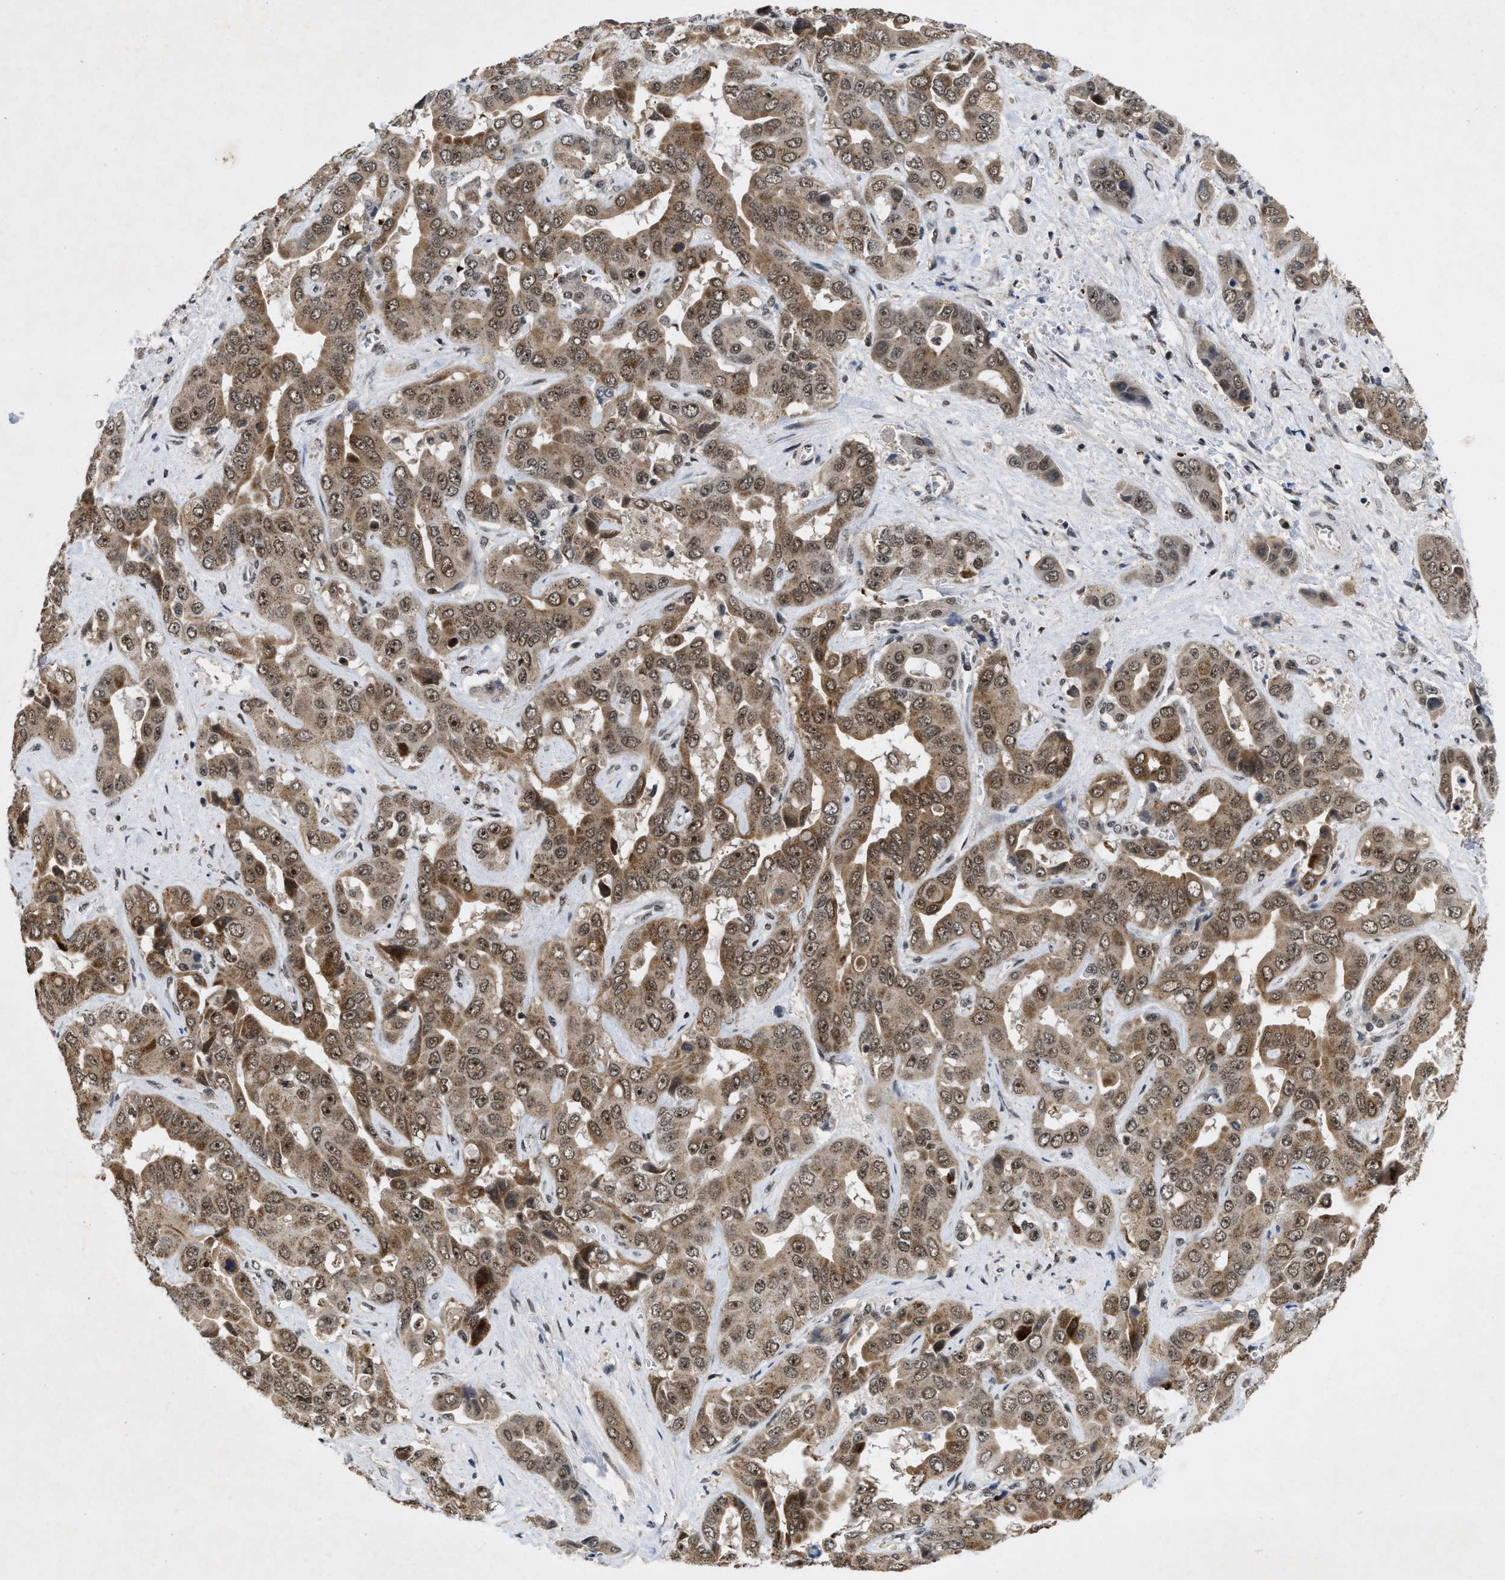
{"staining": {"intensity": "moderate", "quantity": ">75%", "location": "cytoplasmic/membranous,nuclear"}, "tissue": "liver cancer", "cell_type": "Tumor cells", "image_type": "cancer", "snomed": [{"axis": "morphology", "description": "Cholangiocarcinoma"}, {"axis": "topography", "description": "Liver"}], "caption": "DAB immunohistochemical staining of human cholangiocarcinoma (liver) shows moderate cytoplasmic/membranous and nuclear protein expression in approximately >75% of tumor cells.", "gene": "ZNF346", "patient": {"sex": "female", "age": 52}}